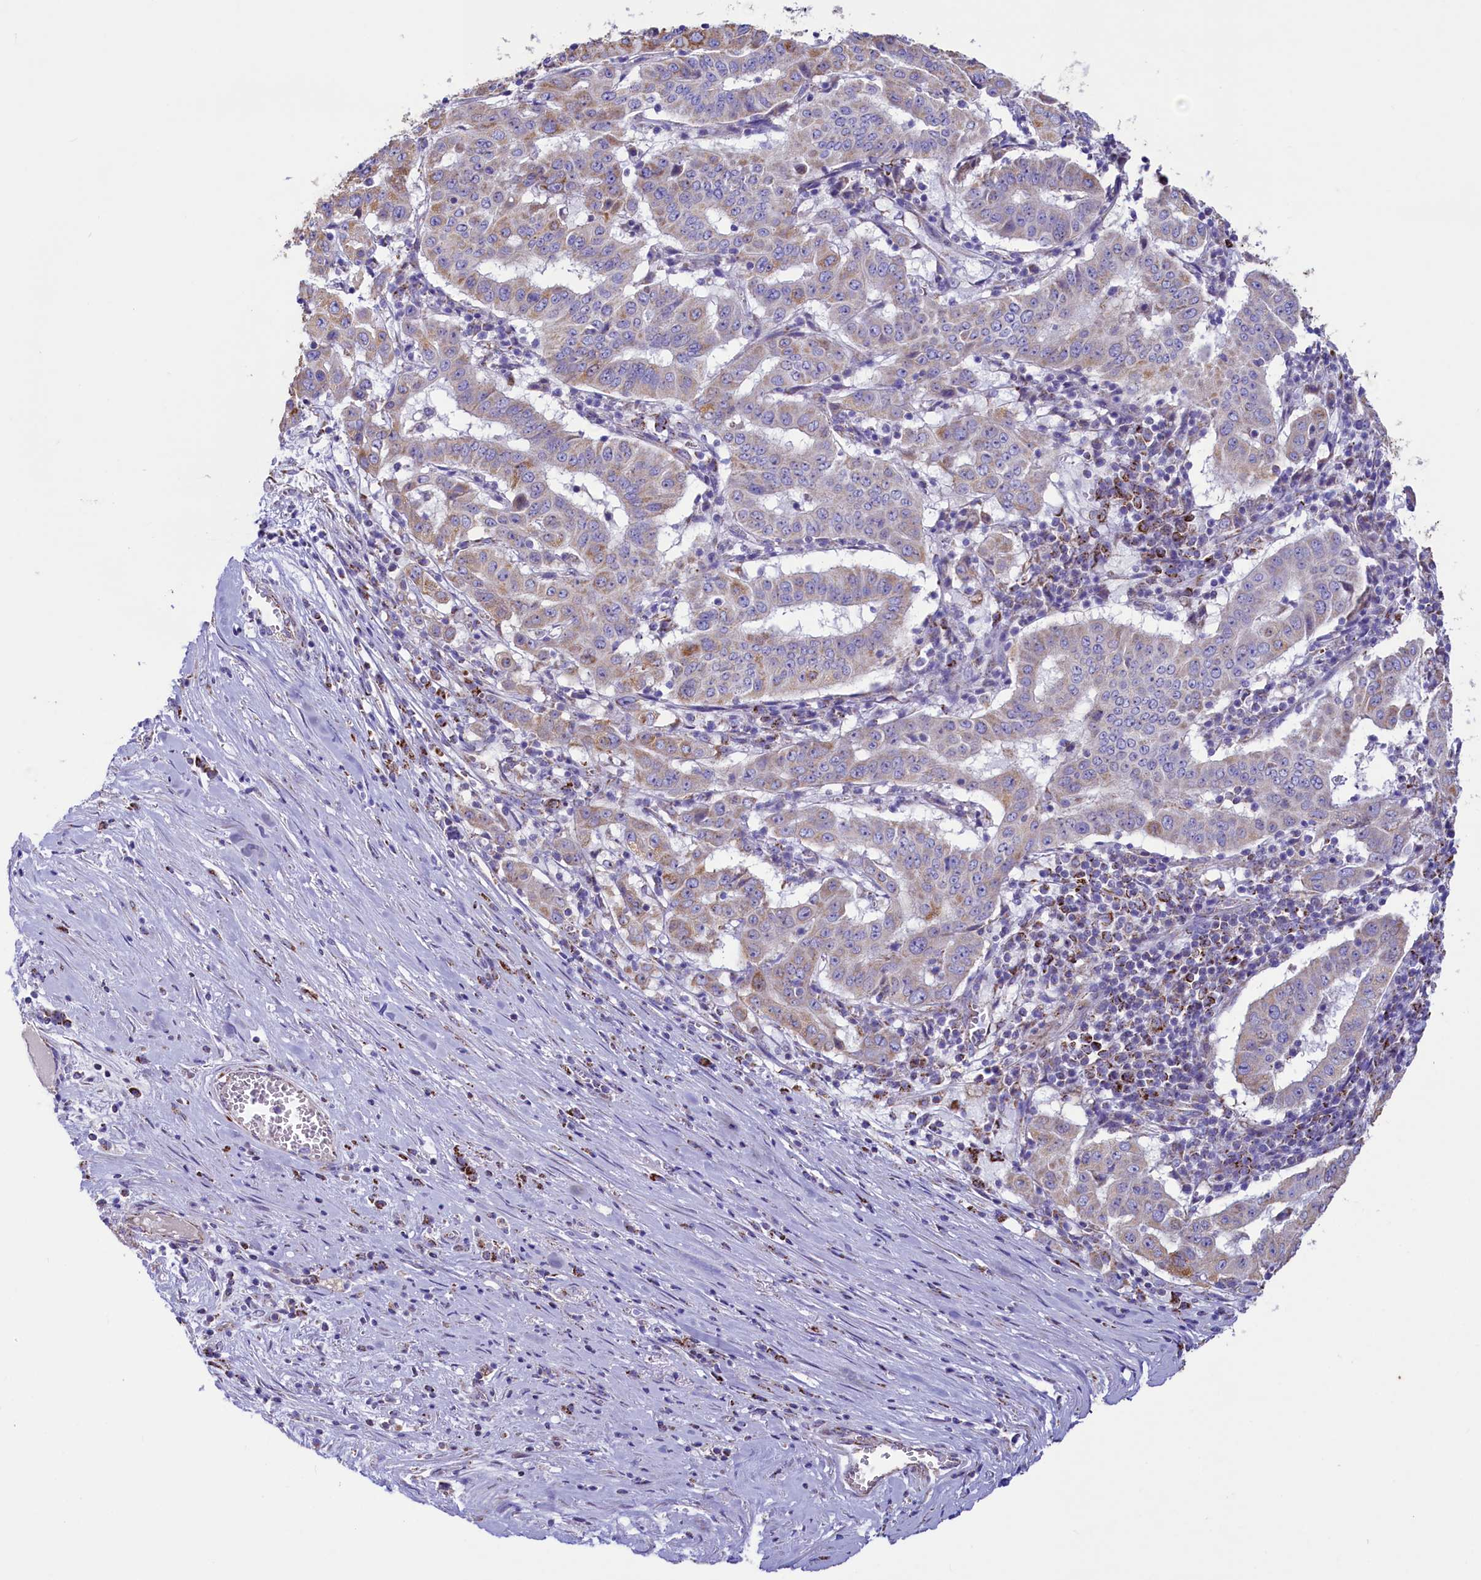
{"staining": {"intensity": "moderate", "quantity": "<25%", "location": "cytoplasmic/membranous"}, "tissue": "pancreatic cancer", "cell_type": "Tumor cells", "image_type": "cancer", "snomed": [{"axis": "morphology", "description": "Adenocarcinoma, NOS"}, {"axis": "topography", "description": "Pancreas"}], "caption": "The image demonstrates staining of pancreatic cancer (adenocarcinoma), revealing moderate cytoplasmic/membranous protein positivity (brown color) within tumor cells. The protein is shown in brown color, while the nuclei are stained blue.", "gene": "IDH3A", "patient": {"sex": "male", "age": 63}}